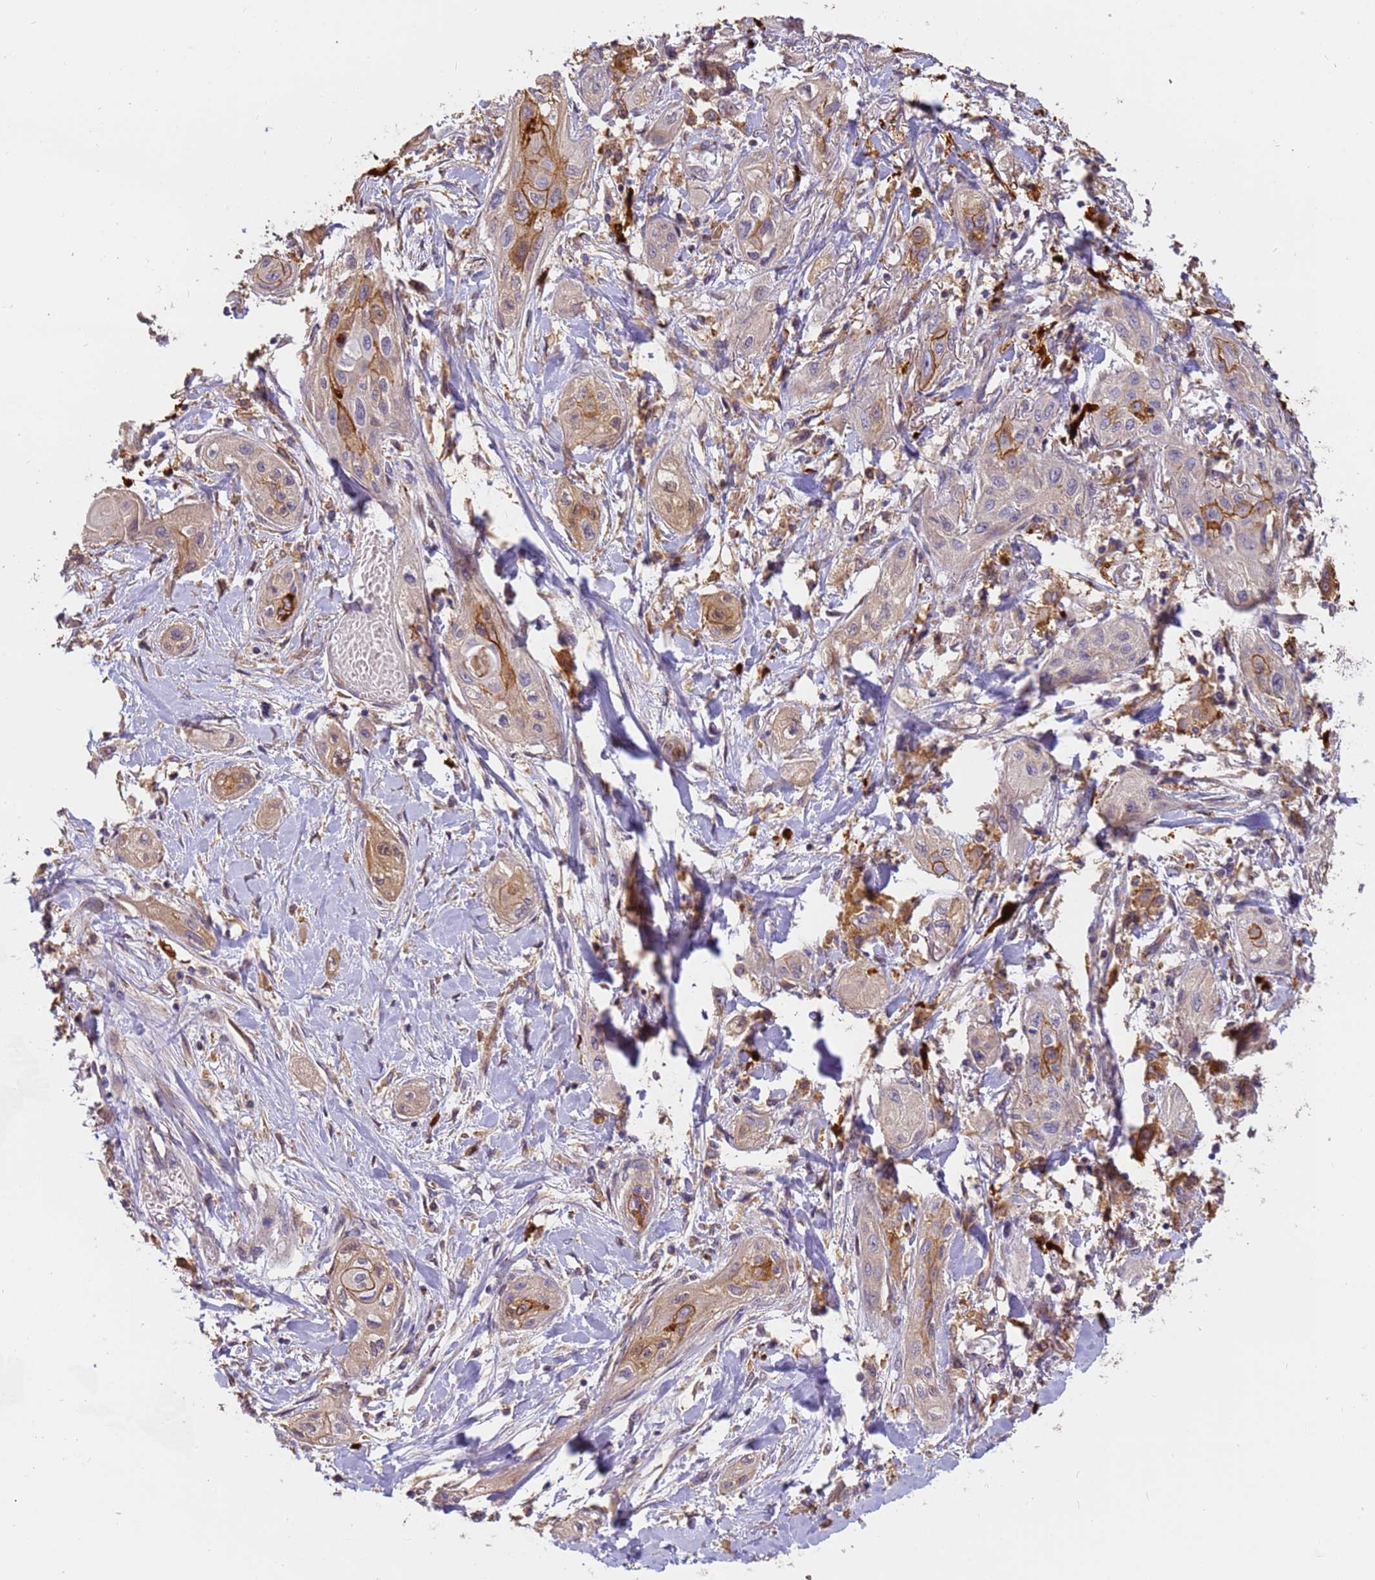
{"staining": {"intensity": "moderate", "quantity": "<25%", "location": "cytoplasmic/membranous"}, "tissue": "lung cancer", "cell_type": "Tumor cells", "image_type": "cancer", "snomed": [{"axis": "morphology", "description": "Squamous cell carcinoma, NOS"}, {"axis": "topography", "description": "Lung"}], "caption": "Protein expression analysis of lung cancer (squamous cell carcinoma) exhibits moderate cytoplasmic/membranous expression in approximately <25% of tumor cells.", "gene": "M6PR", "patient": {"sex": "female", "age": 47}}